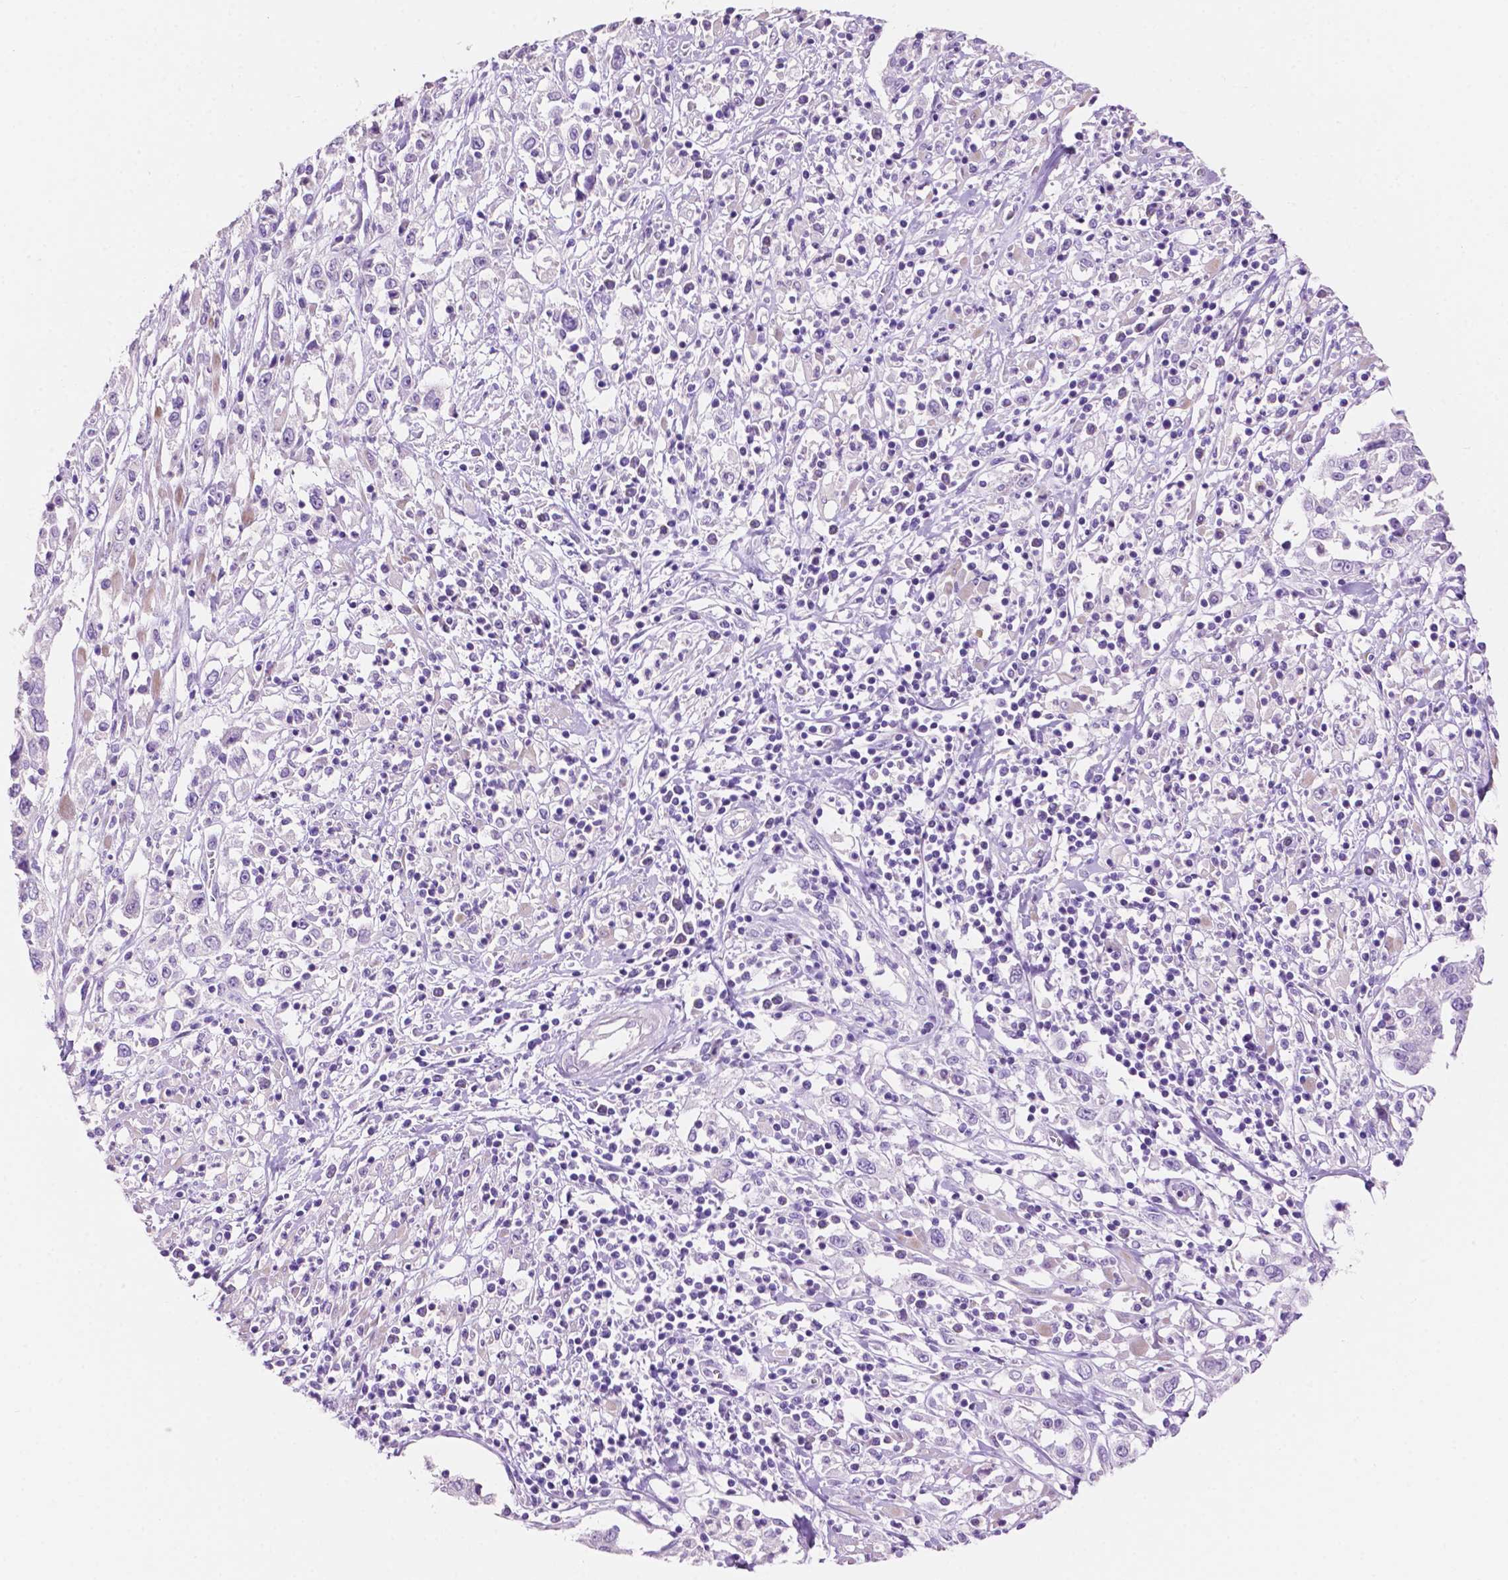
{"staining": {"intensity": "negative", "quantity": "none", "location": "none"}, "tissue": "cervical cancer", "cell_type": "Tumor cells", "image_type": "cancer", "snomed": [{"axis": "morphology", "description": "Adenocarcinoma, NOS"}, {"axis": "topography", "description": "Cervix"}], "caption": "IHC image of human cervical adenocarcinoma stained for a protein (brown), which exhibits no staining in tumor cells. (Stains: DAB immunohistochemistry (IHC) with hematoxylin counter stain, Microscopy: brightfield microscopy at high magnification).", "gene": "CLDN17", "patient": {"sex": "female", "age": 40}}